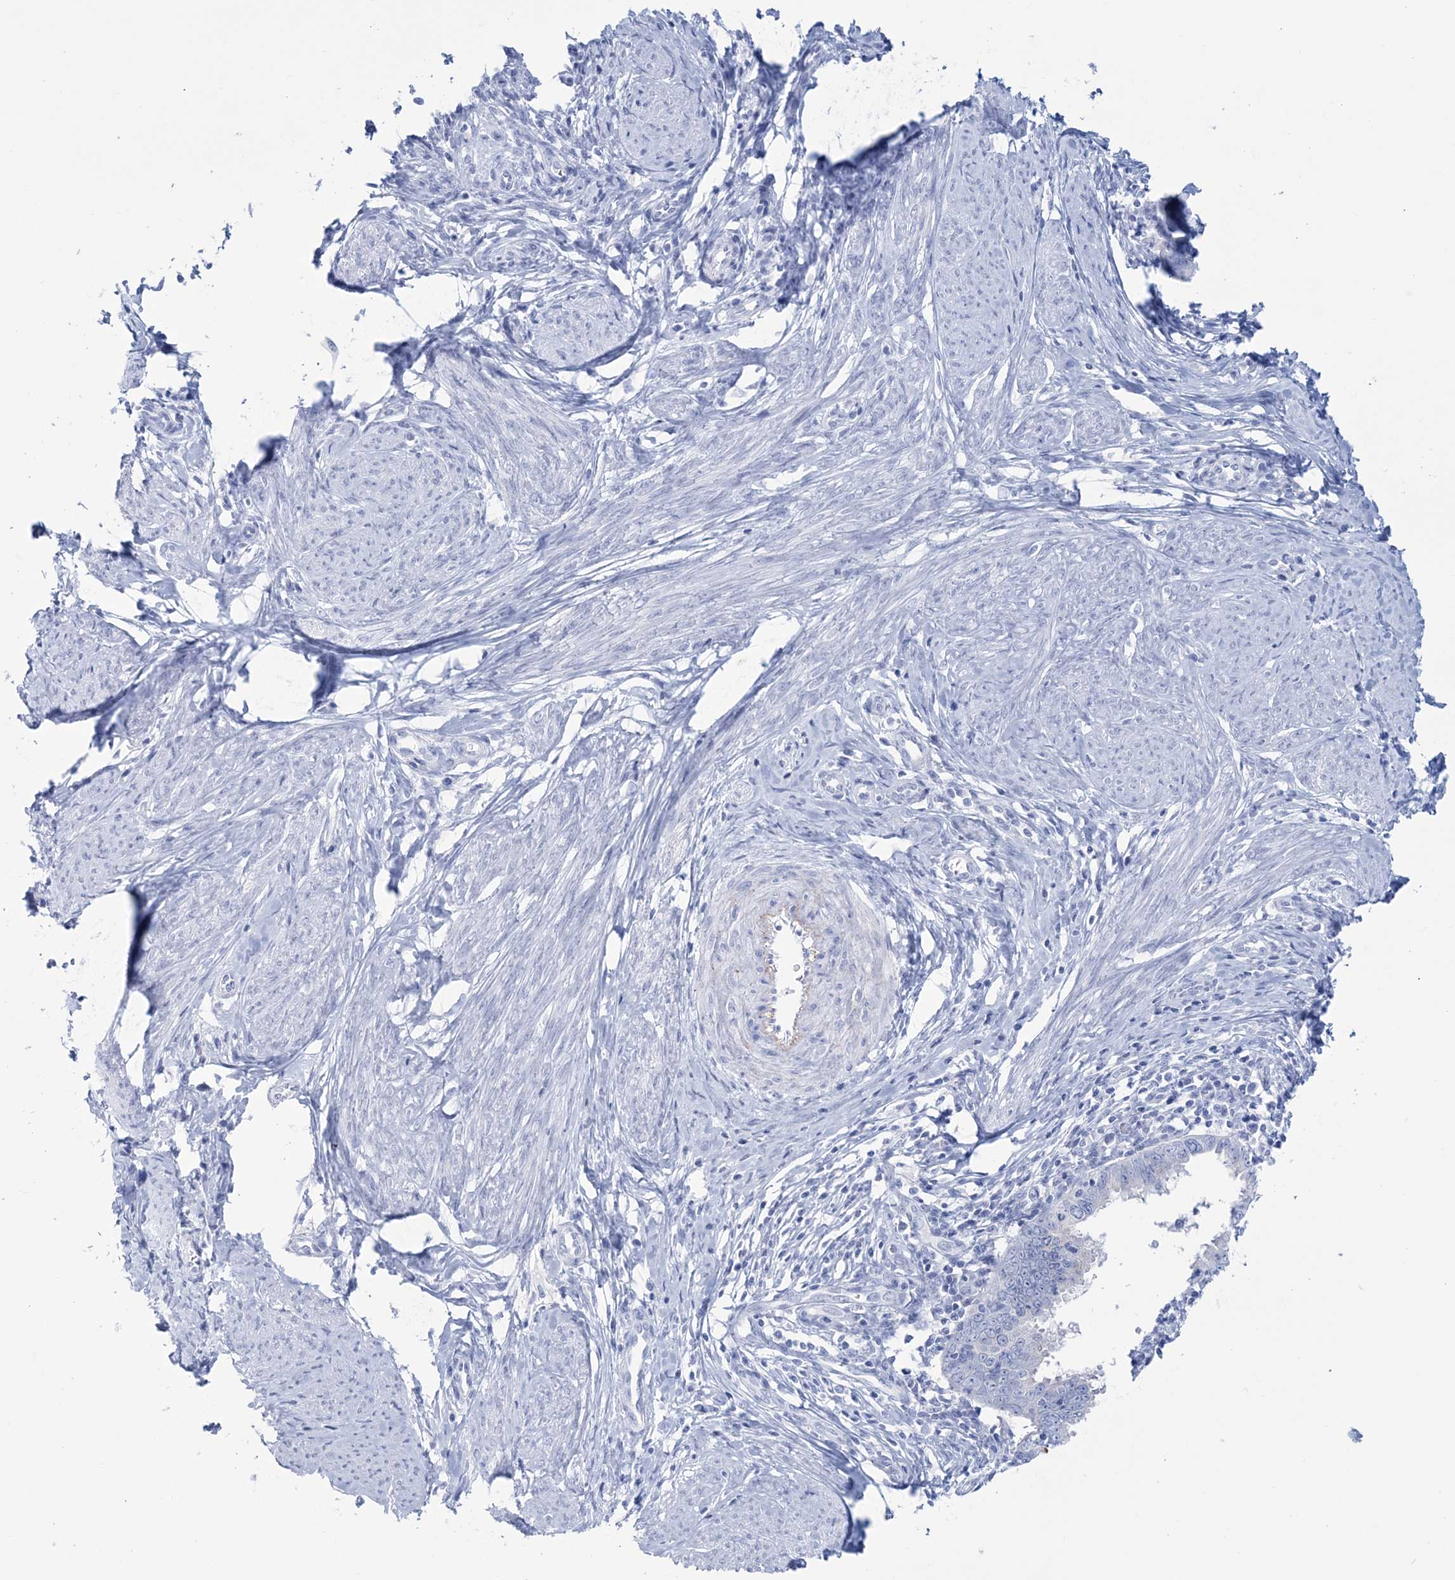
{"staining": {"intensity": "negative", "quantity": "none", "location": "none"}, "tissue": "cervical cancer", "cell_type": "Tumor cells", "image_type": "cancer", "snomed": [{"axis": "morphology", "description": "Adenocarcinoma, NOS"}, {"axis": "topography", "description": "Cervix"}], "caption": "A histopathology image of human cervical adenocarcinoma is negative for staining in tumor cells.", "gene": "DPCD", "patient": {"sex": "female", "age": 36}}